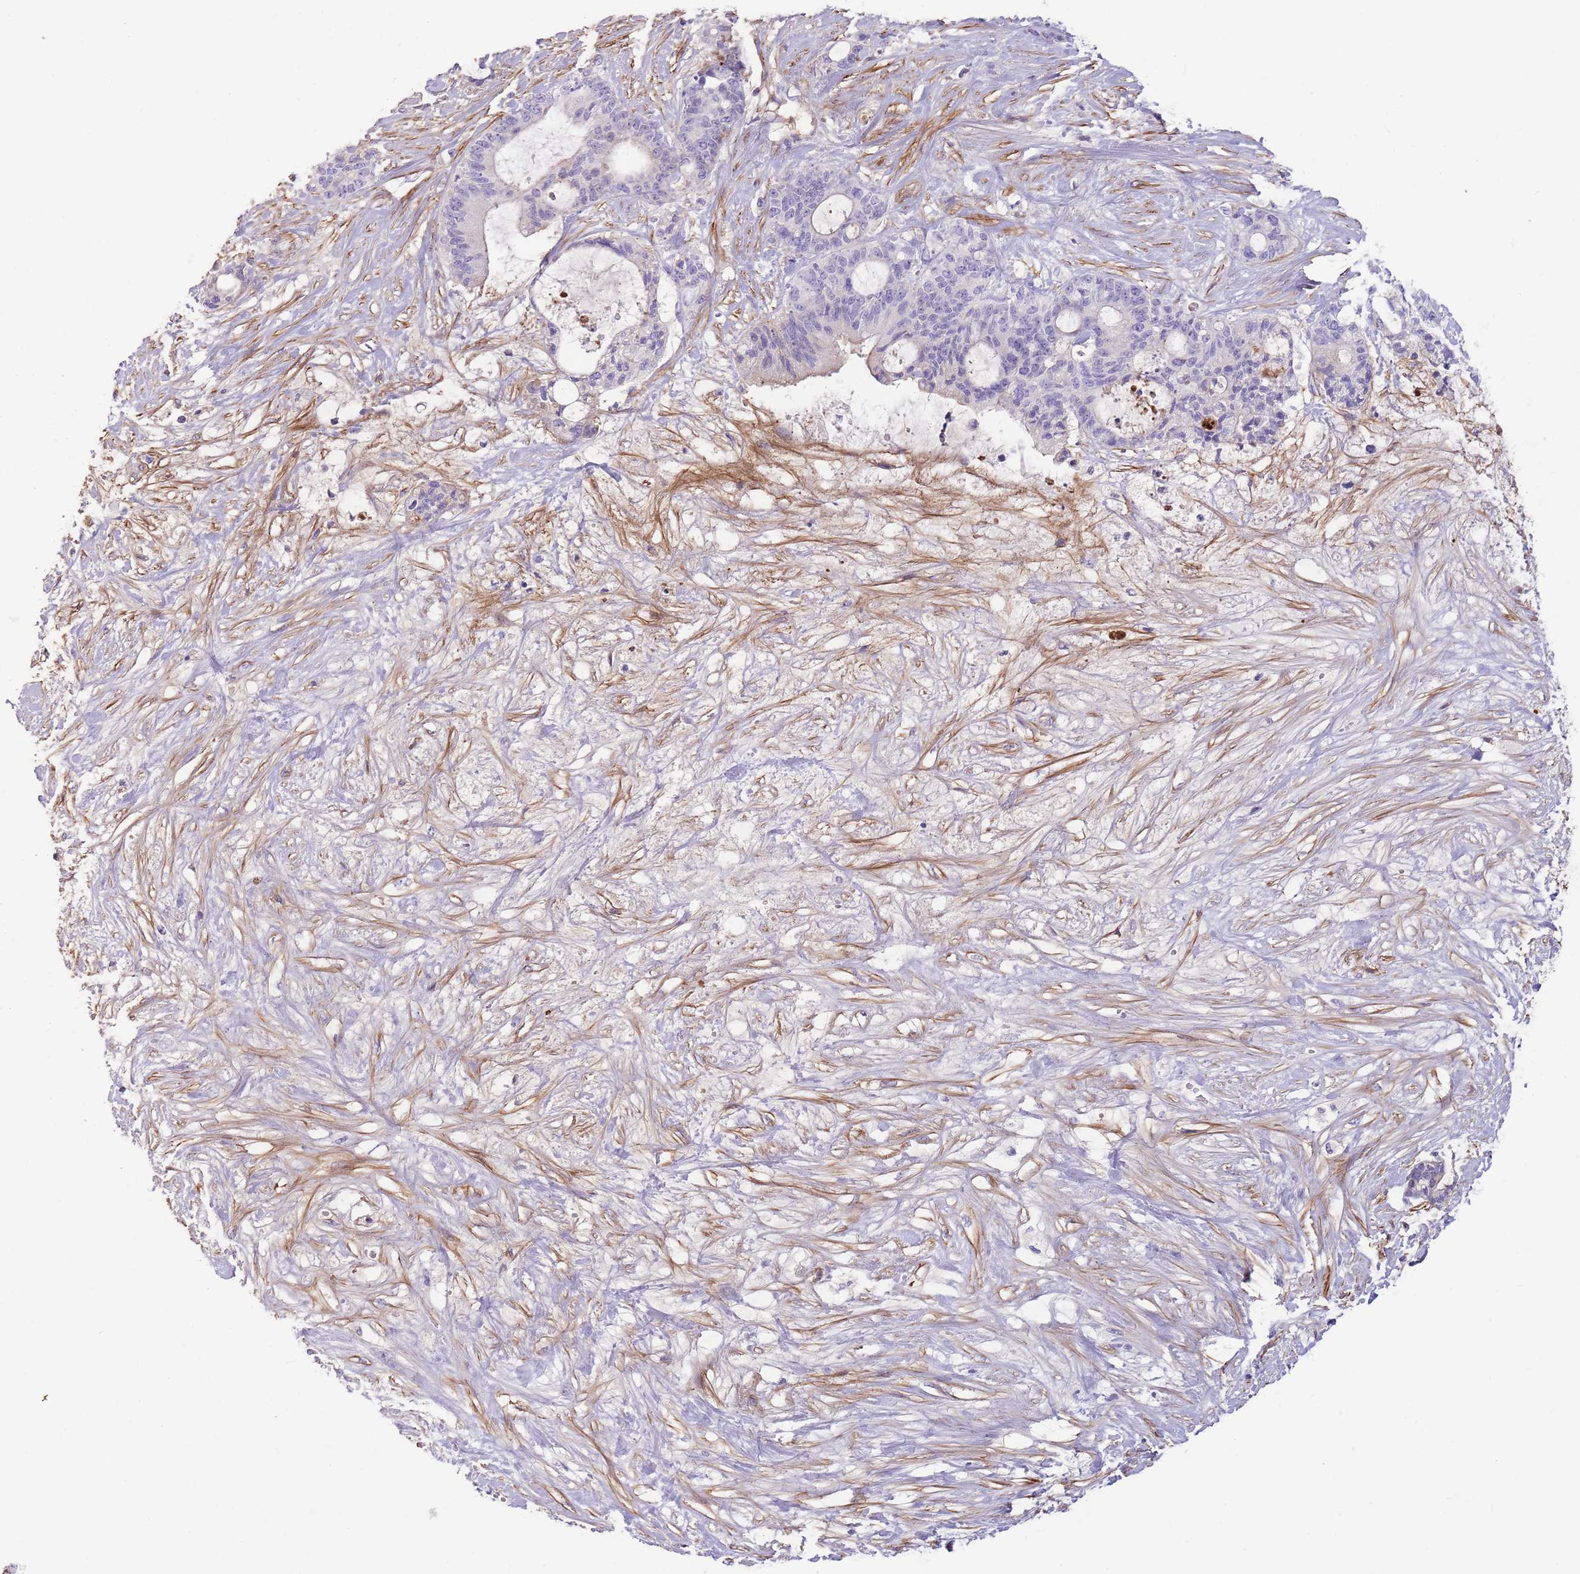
{"staining": {"intensity": "negative", "quantity": "none", "location": "none"}, "tissue": "liver cancer", "cell_type": "Tumor cells", "image_type": "cancer", "snomed": [{"axis": "morphology", "description": "Normal tissue, NOS"}, {"axis": "morphology", "description": "Cholangiocarcinoma"}, {"axis": "topography", "description": "Liver"}, {"axis": "topography", "description": "Peripheral nerve tissue"}], "caption": "Liver cancer (cholangiocarcinoma) stained for a protein using IHC exhibits no expression tumor cells.", "gene": "LEPROTL1", "patient": {"sex": "female", "age": 73}}